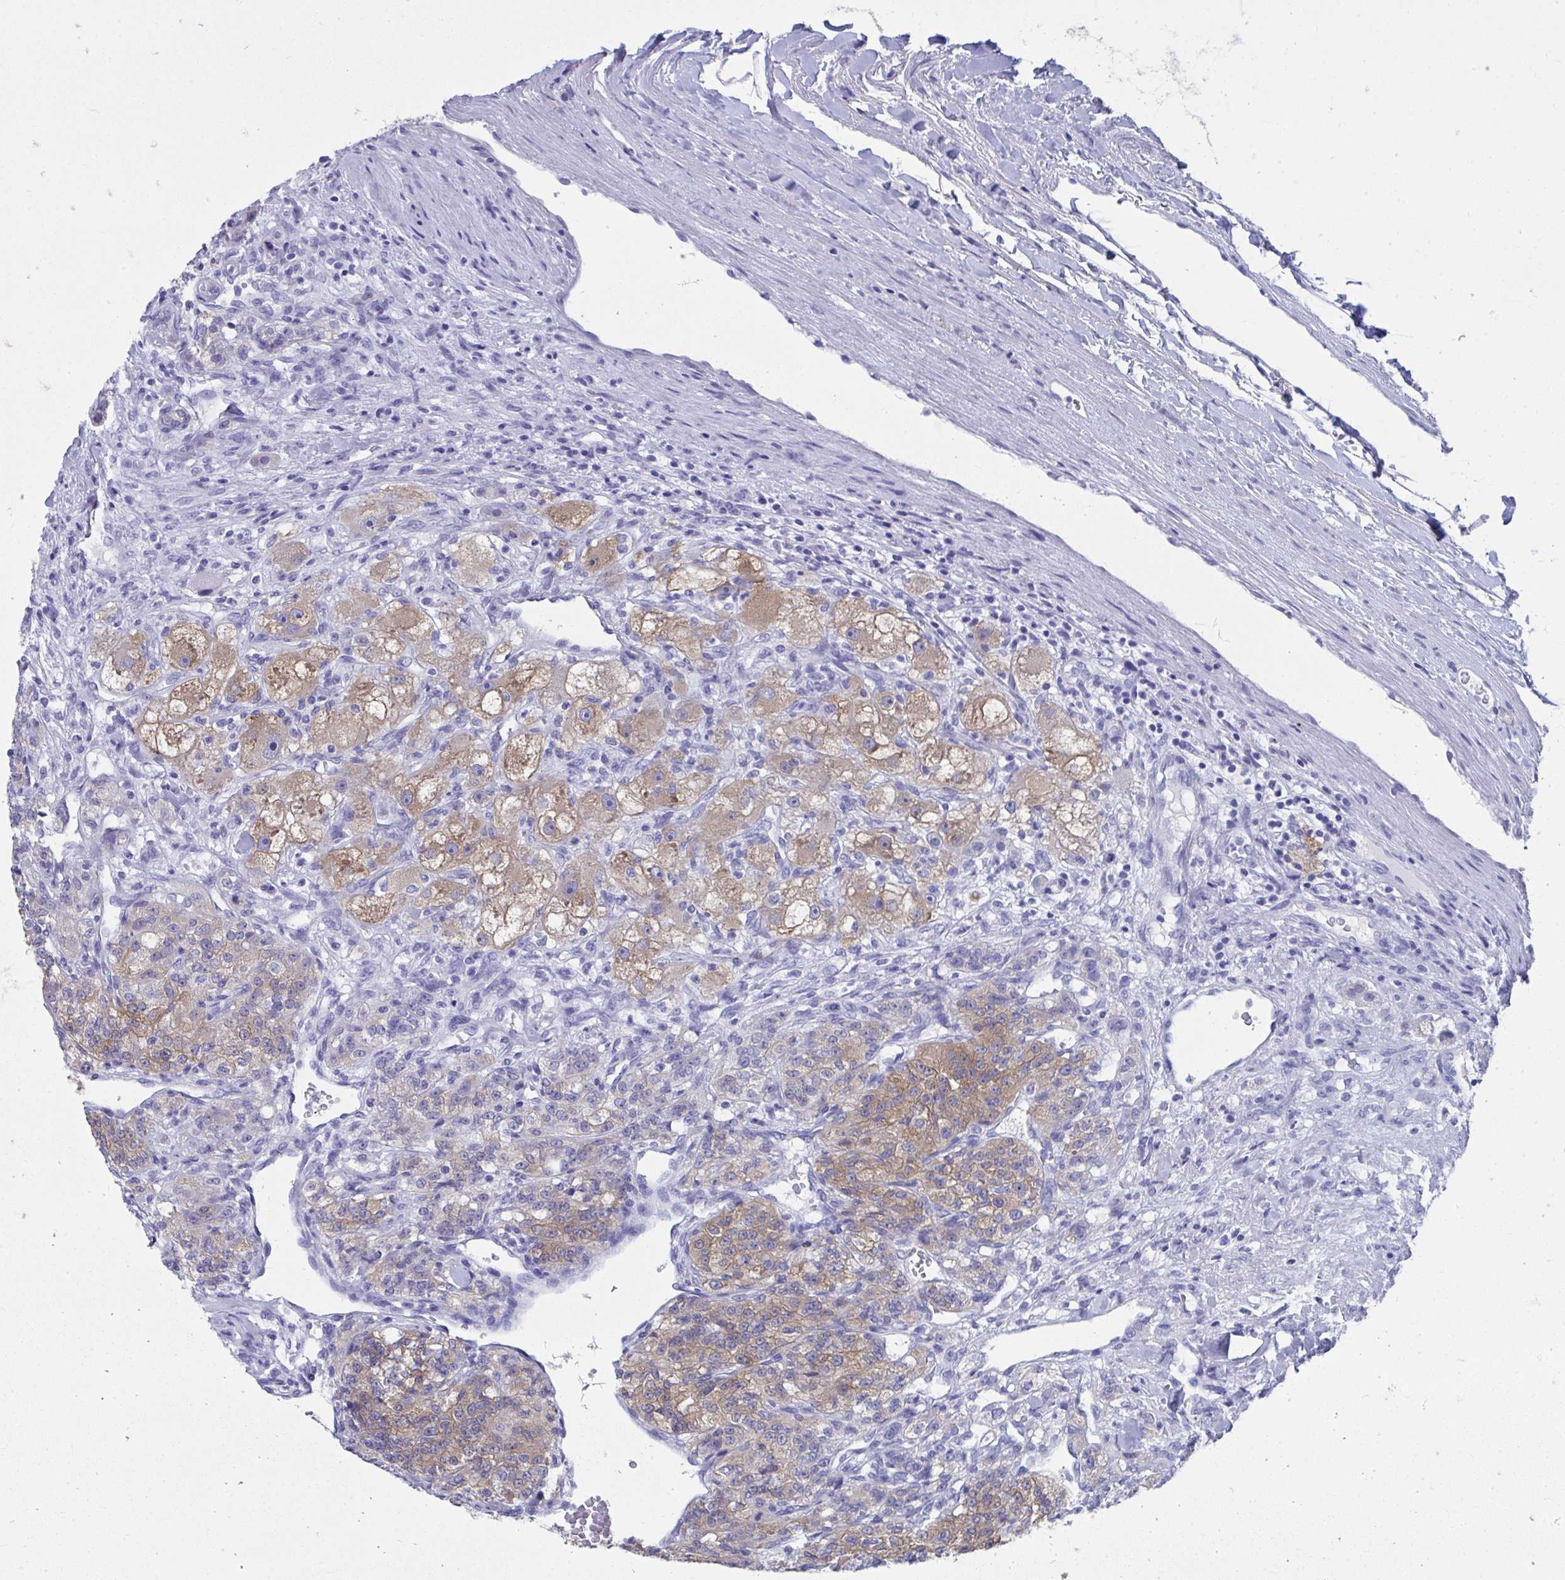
{"staining": {"intensity": "moderate", "quantity": "25%-75%", "location": "cytoplasmic/membranous"}, "tissue": "renal cancer", "cell_type": "Tumor cells", "image_type": "cancer", "snomed": [{"axis": "morphology", "description": "Adenocarcinoma, NOS"}, {"axis": "topography", "description": "Kidney"}], "caption": "Renal cancer tissue reveals moderate cytoplasmic/membranous staining in about 25%-75% of tumor cells, visualized by immunohistochemistry.", "gene": "HGD", "patient": {"sex": "female", "age": 63}}